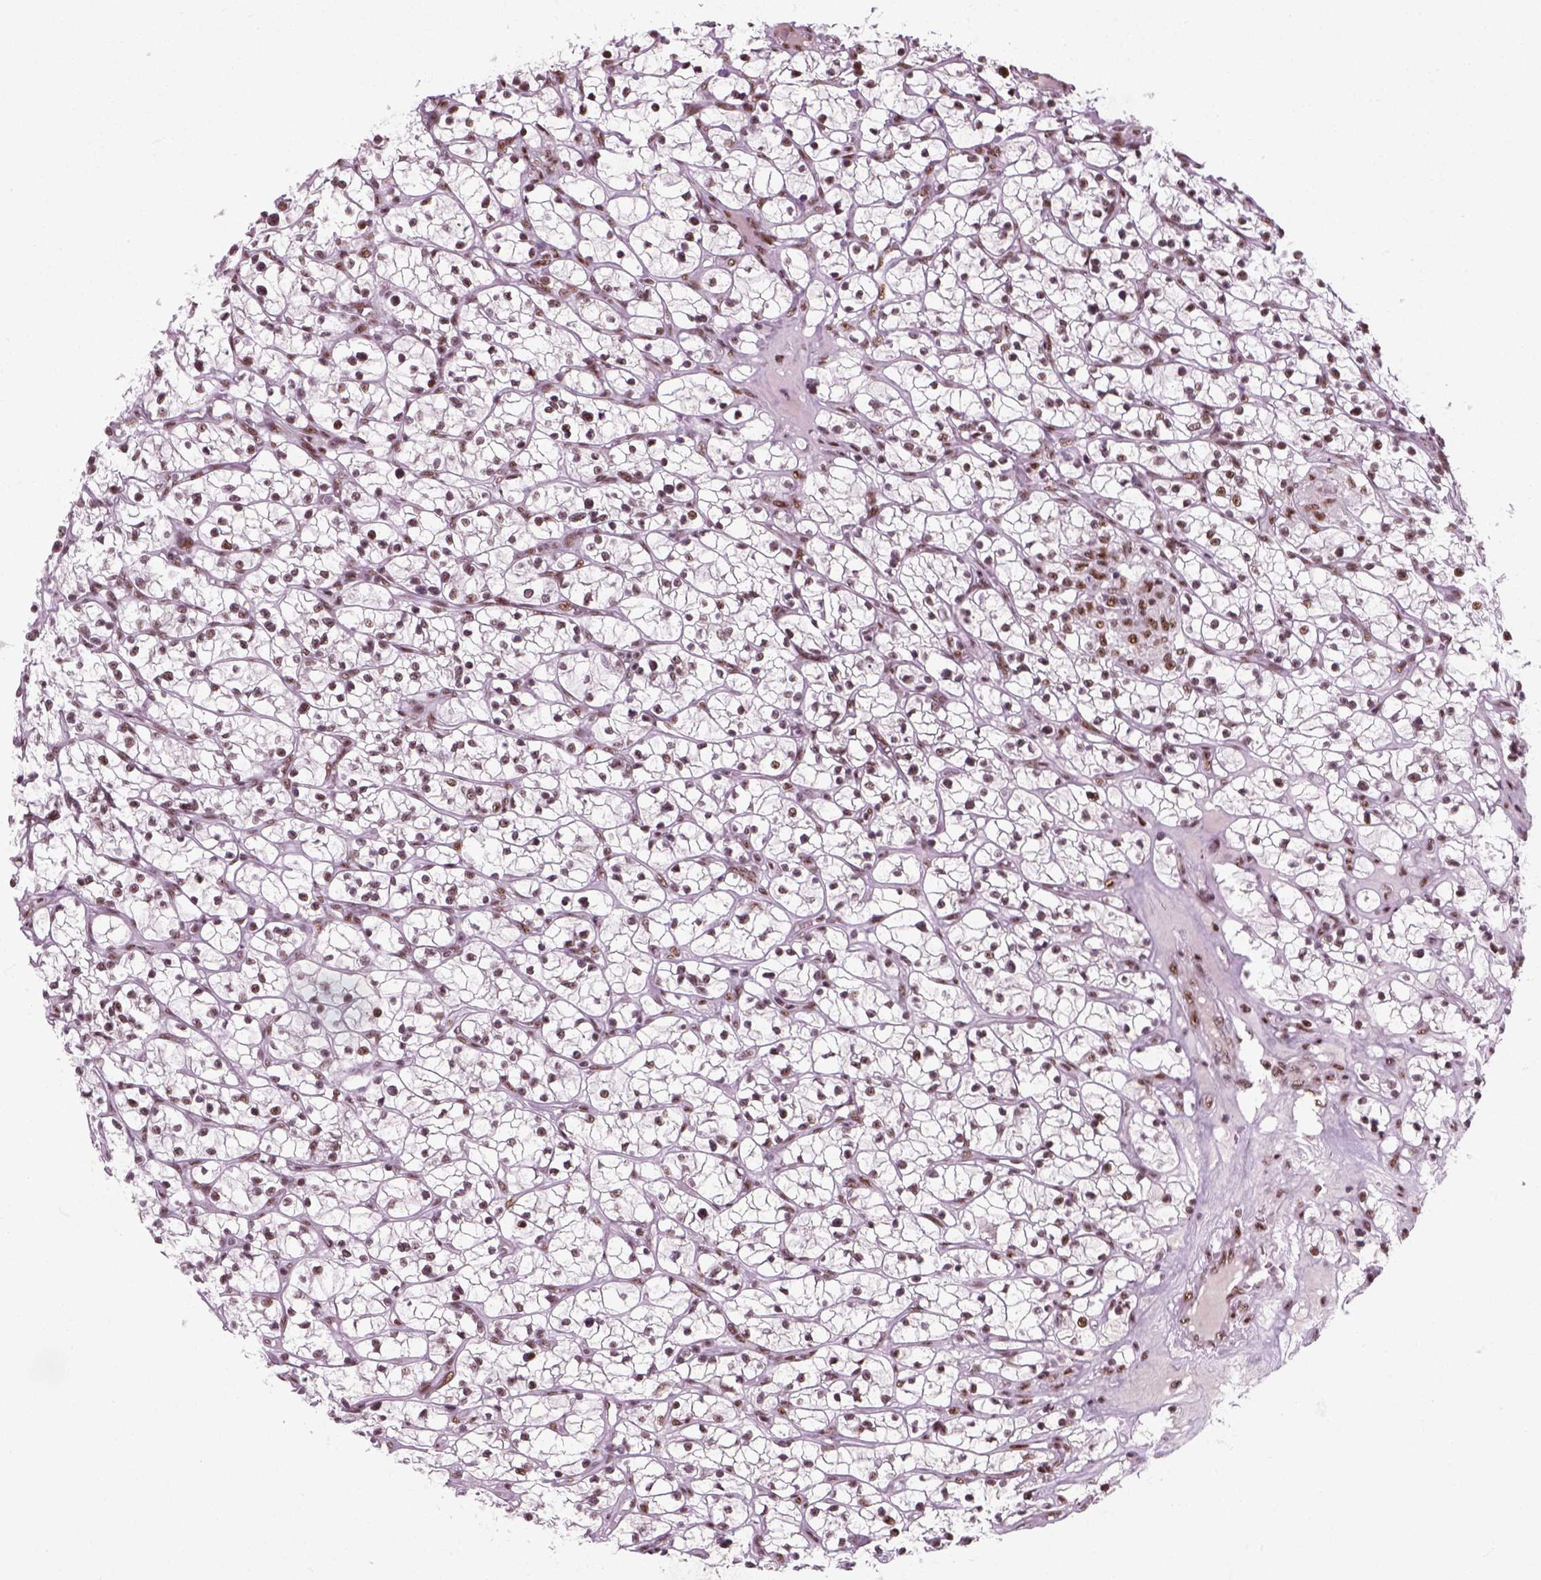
{"staining": {"intensity": "moderate", "quantity": ">75%", "location": "nuclear"}, "tissue": "renal cancer", "cell_type": "Tumor cells", "image_type": "cancer", "snomed": [{"axis": "morphology", "description": "Adenocarcinoma, NOS"}, {"axis": "topography", "description": "Kidney"}], "caption": "A histopathology image of adenocarcinoma (renal) stained for a protein demonstrates moderate nuclear brown staining in tumor cells. The staining is performed using DAB brown chromogen to label protein expression. The nuclei are counter-stained blue using hematoxylin.", "gene": "GTF2F1", "patient": {"sex": "female", "age": 64}}